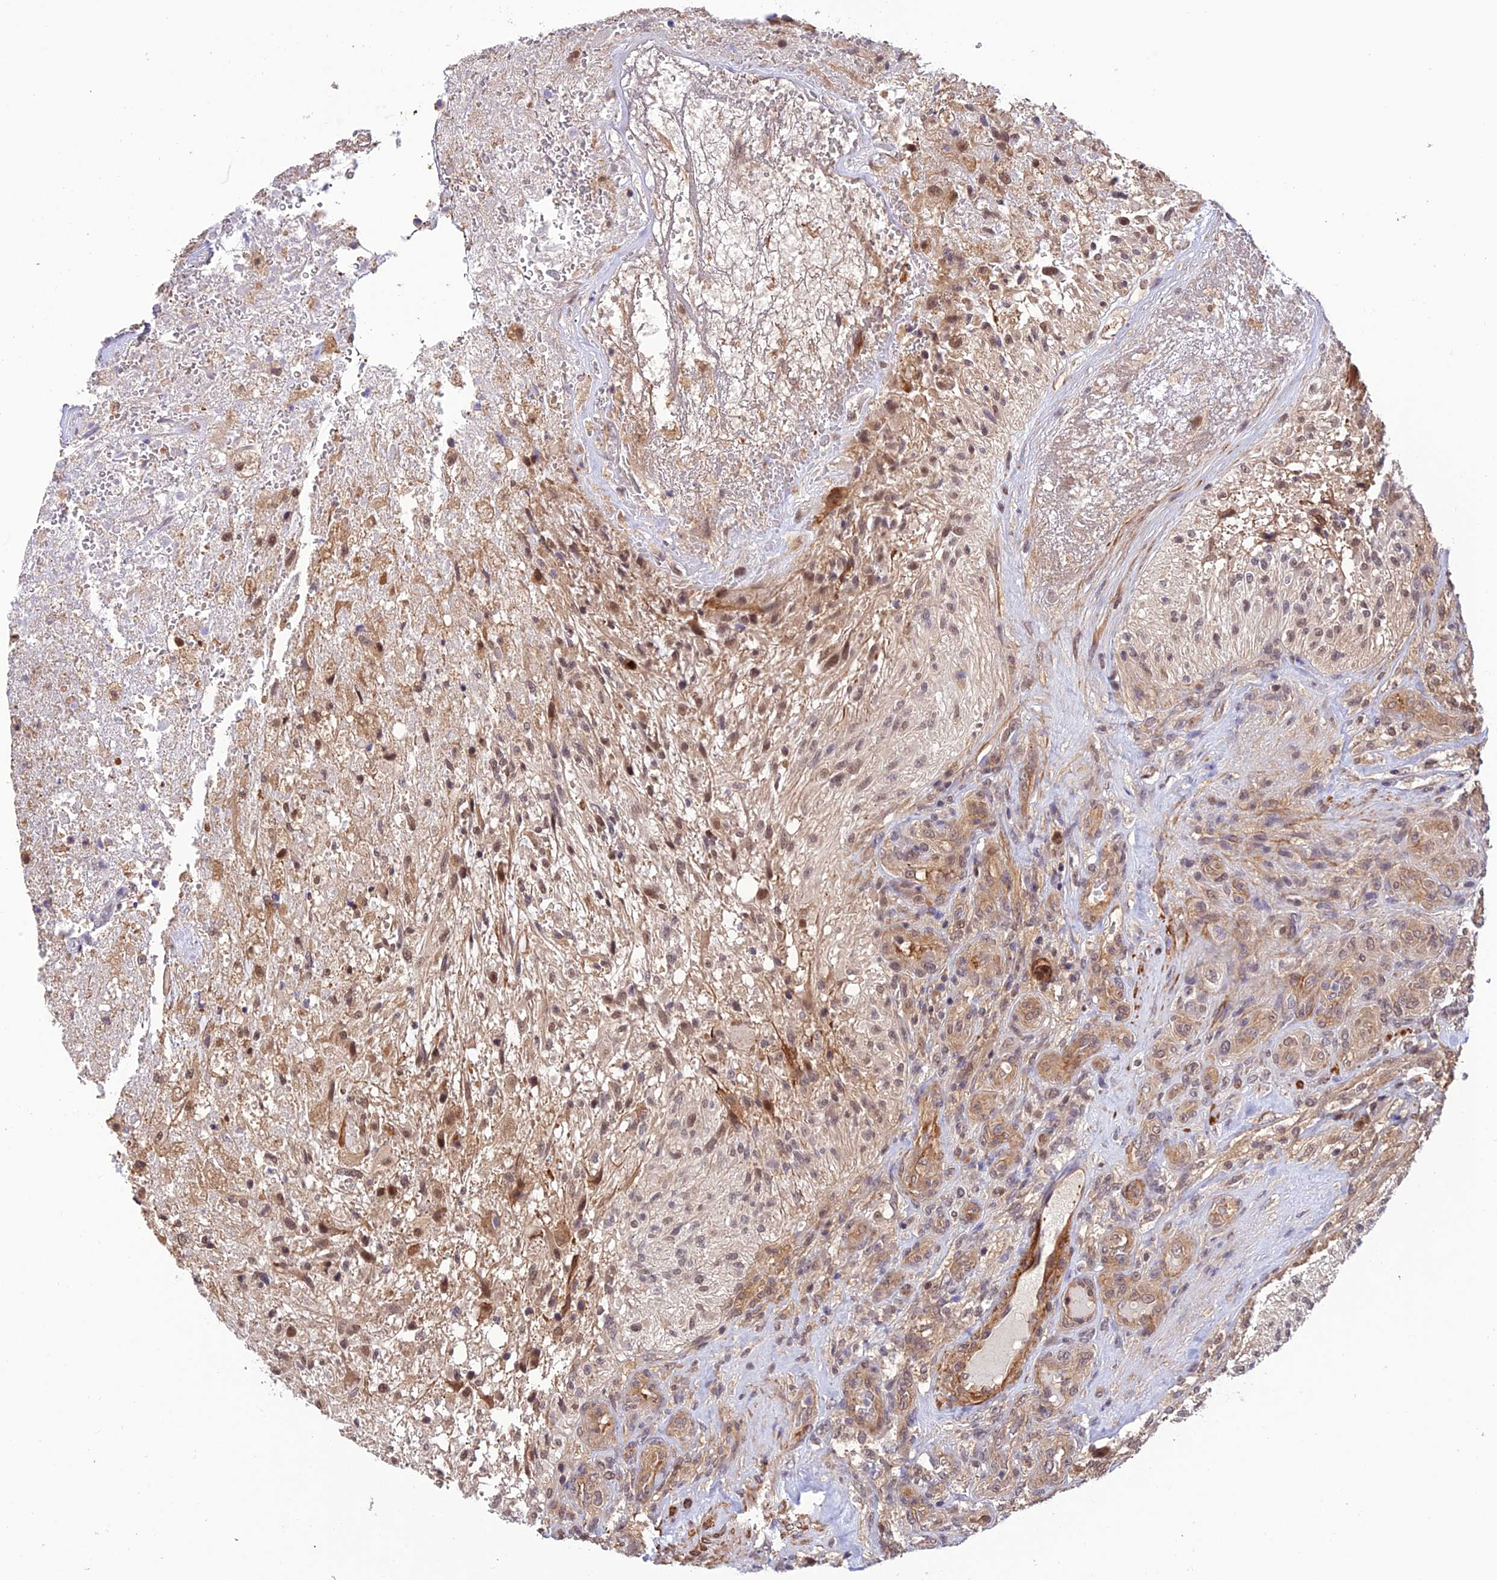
{"staining": {"intensity": "moderate", "quantity": "25%-75%", "location": "cytoplasmic/membranous,nuclear"}, "tissue": "glioma", "cell_type": "Tumor cells", "image_type": "cancer", "snomed": [{"axis": "morphology", "description": "Glioma, malignant, High grade"}, {"axis": "topography", "description": "Brain"}], "caption": "This is a histology image of immunohistochemistry (IHC) staining of high-grade glioma (malignant), which shows moderate staining in the cytoplasmic/membranous and nuclear of tumor cells.", "gene": "PSMB3", "patient": {"sex": "male", "age": 56}}